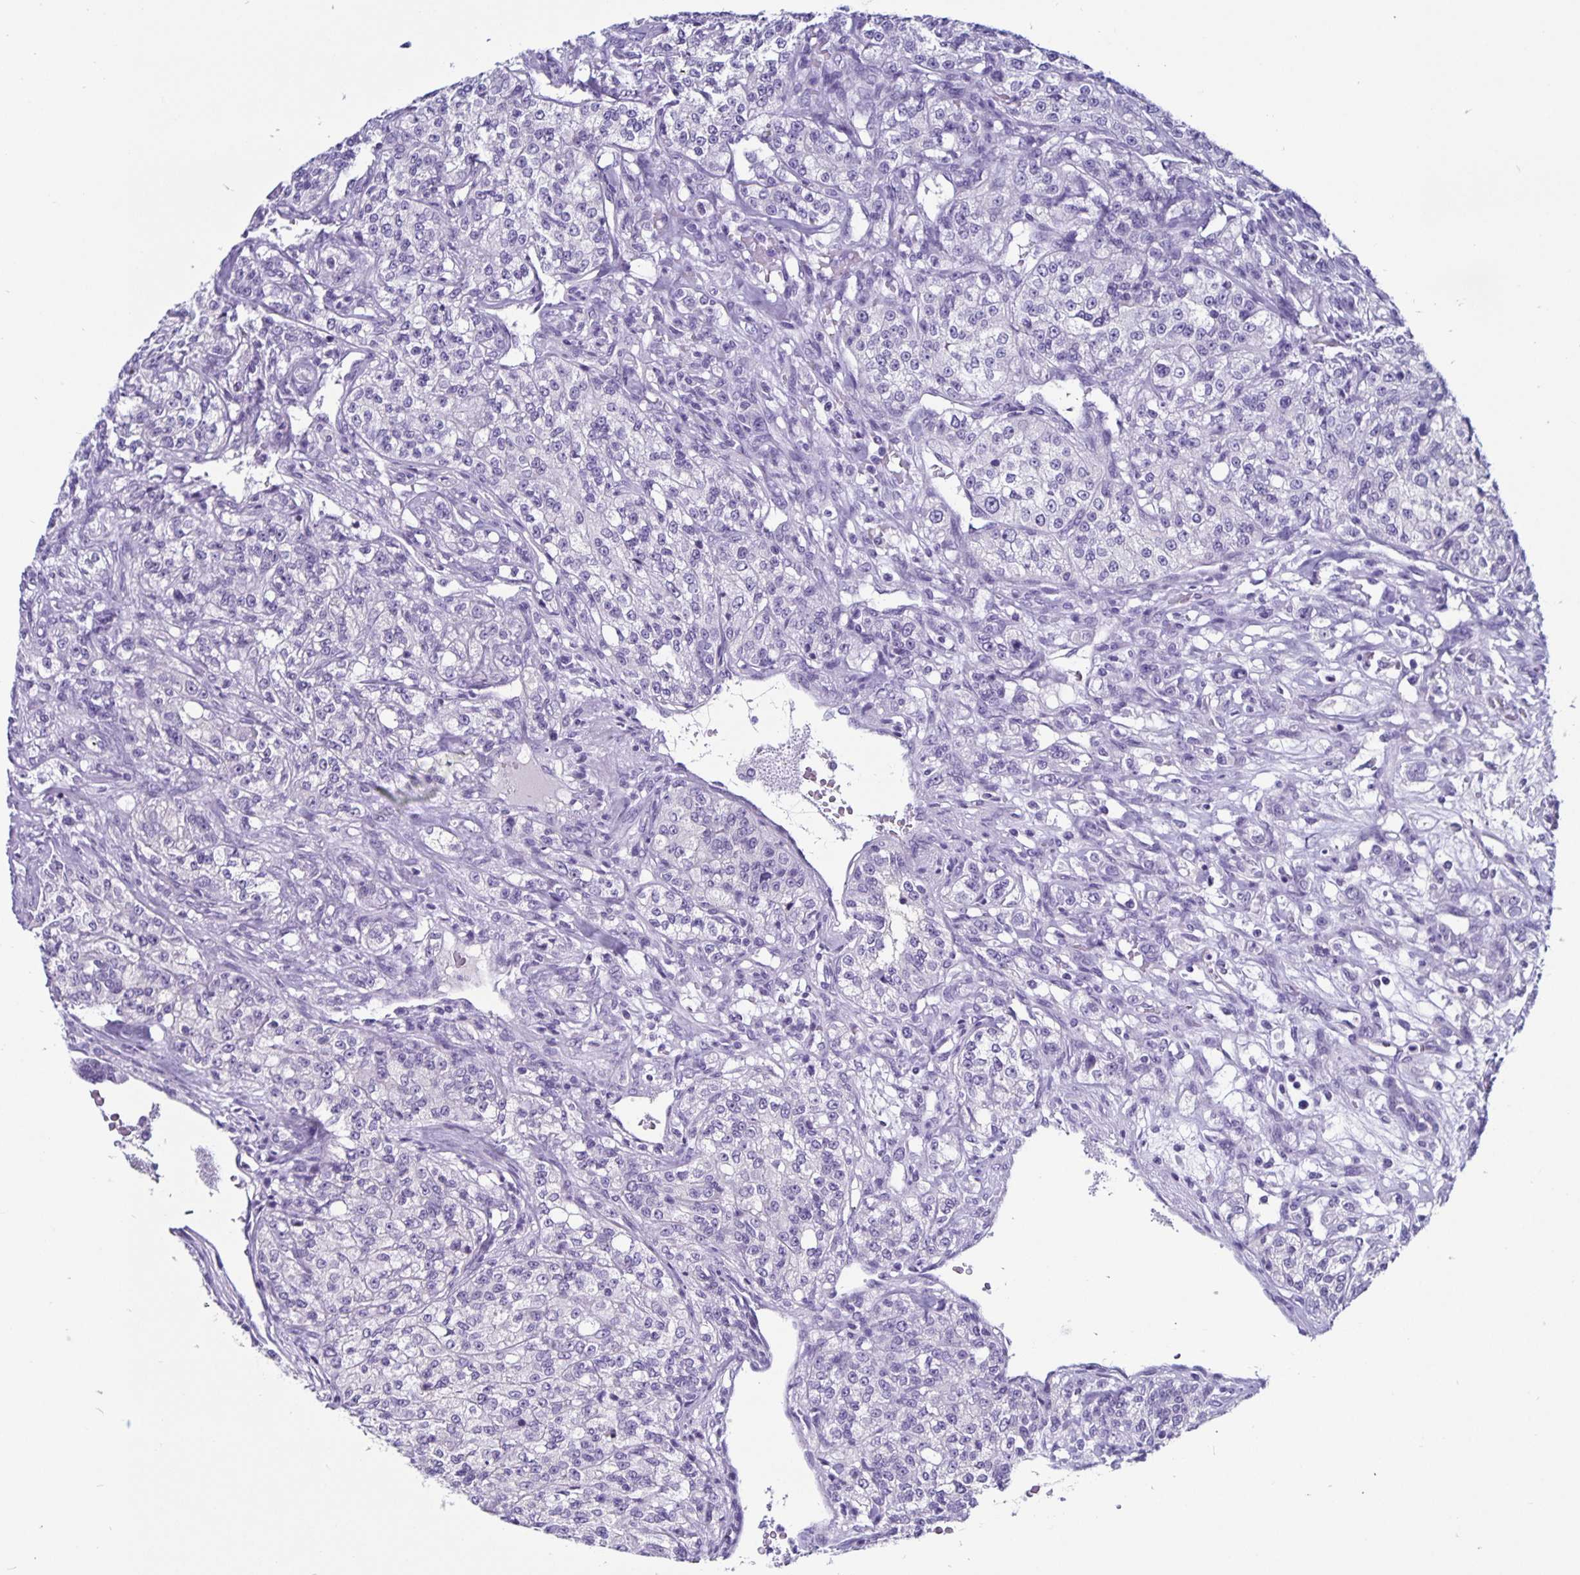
{"staining": {"intensity": "negative", "quantity": "none", "location": "none"}, "tissue": "renal cancer", "cell_type": "Tumor cells", "image_type": "cancer", "snomed": [{"axis": "morphology", "description": "Adenocarcinoma, NOS"}, {"axis": "topography", "description": "Kidney"}], "caption": "Immunohistochemical staining of human renal adenocarcinoma shows no significant expression in tumor cells.", "gene": "ODF3B", "patient": {"sex": "female", "age": 63}}